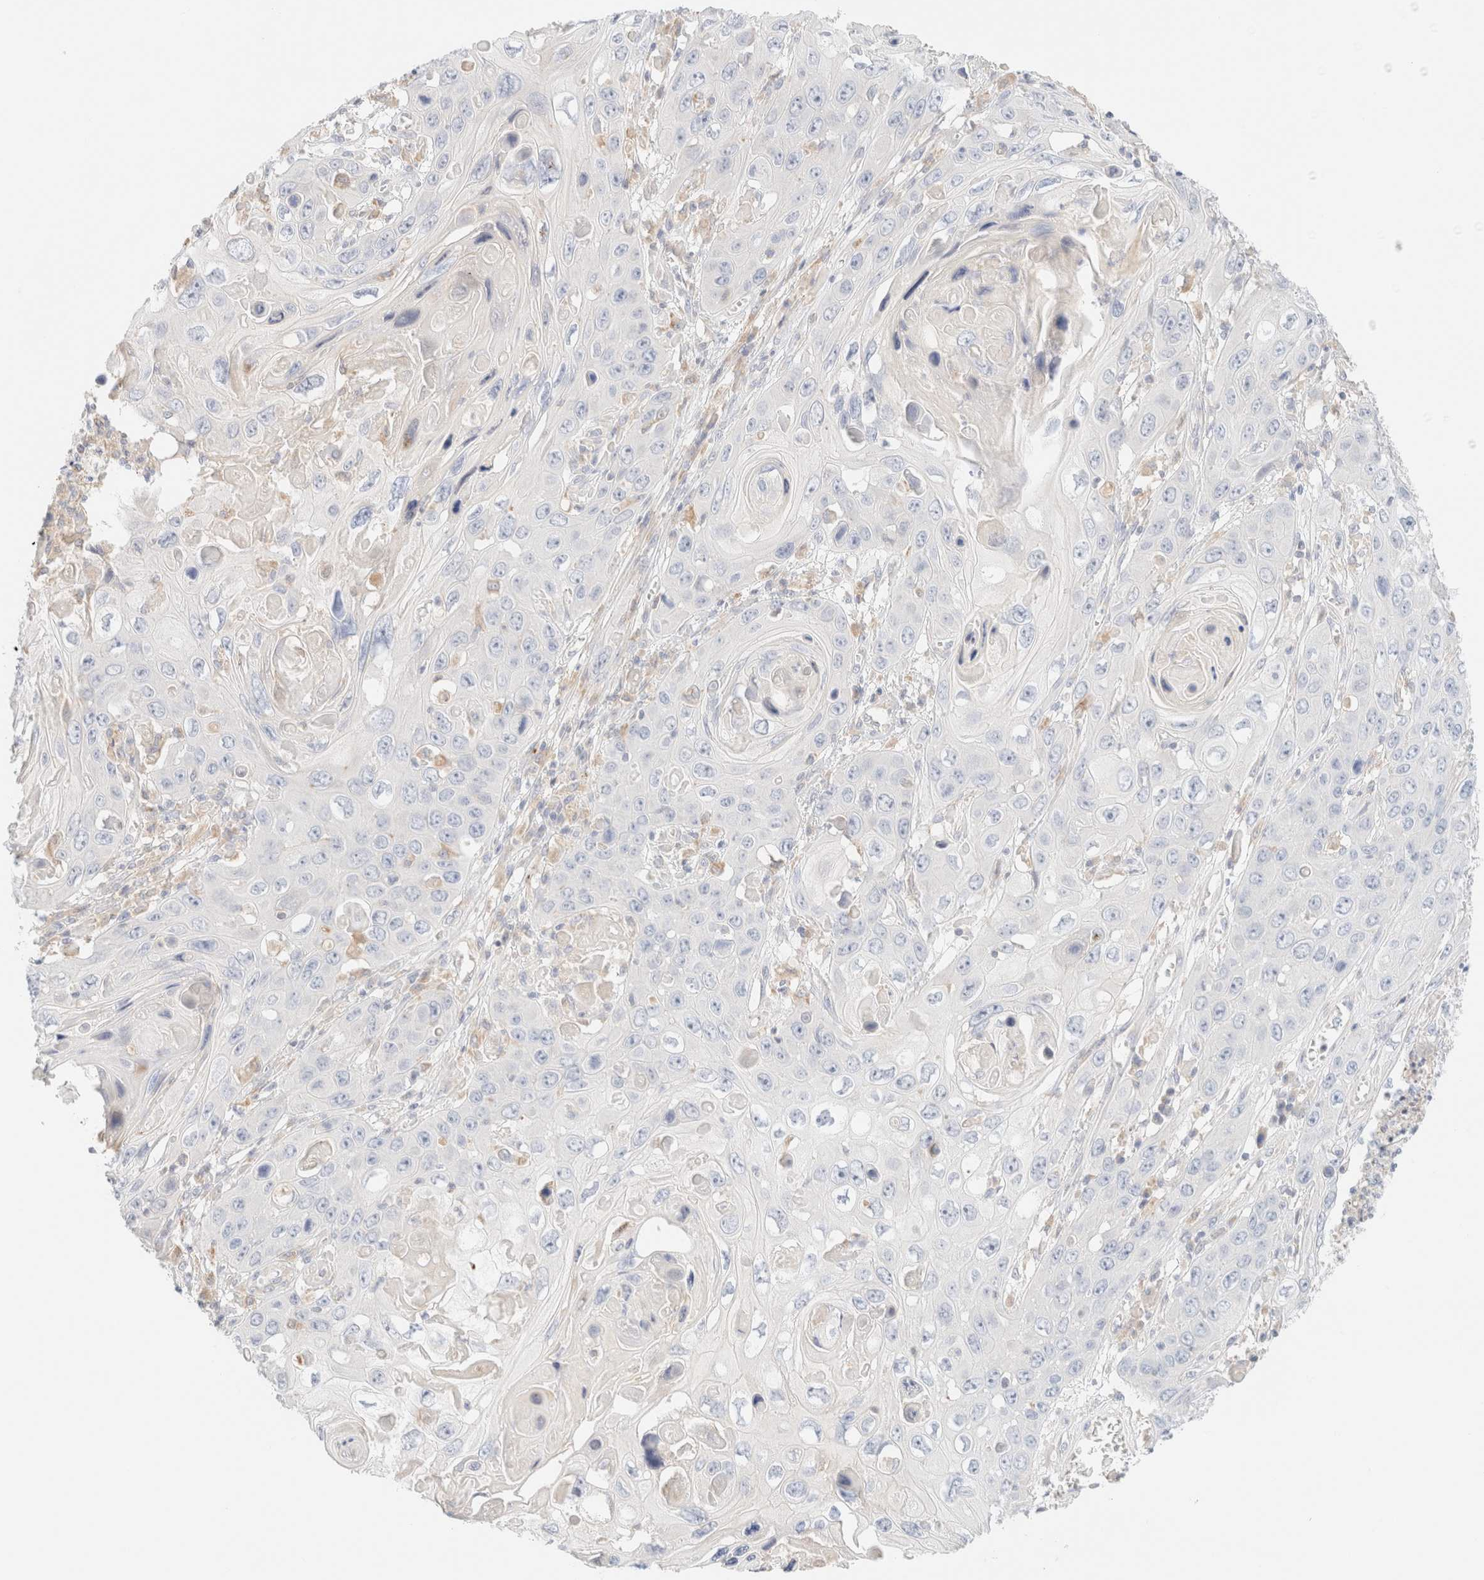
{"staining": {"intensity": "negative", "quantity": "none", "location": "none"}, "tissue": "skin cancer", "cell_type": "Tumor cells", "image_type": "cancer", "snomed": [{"axis": "morphology", "description": "Squamous cell carcinoma, NOS"}, {"axis": "topography", "description": "Skin"}], "caption": "Skin squamous cell carcinoma stained for a protein using immunohistochemistry exhibits no expression tumor cells.", "gene": "SARM1", "patient": {"sex": "male", "age": 55}}